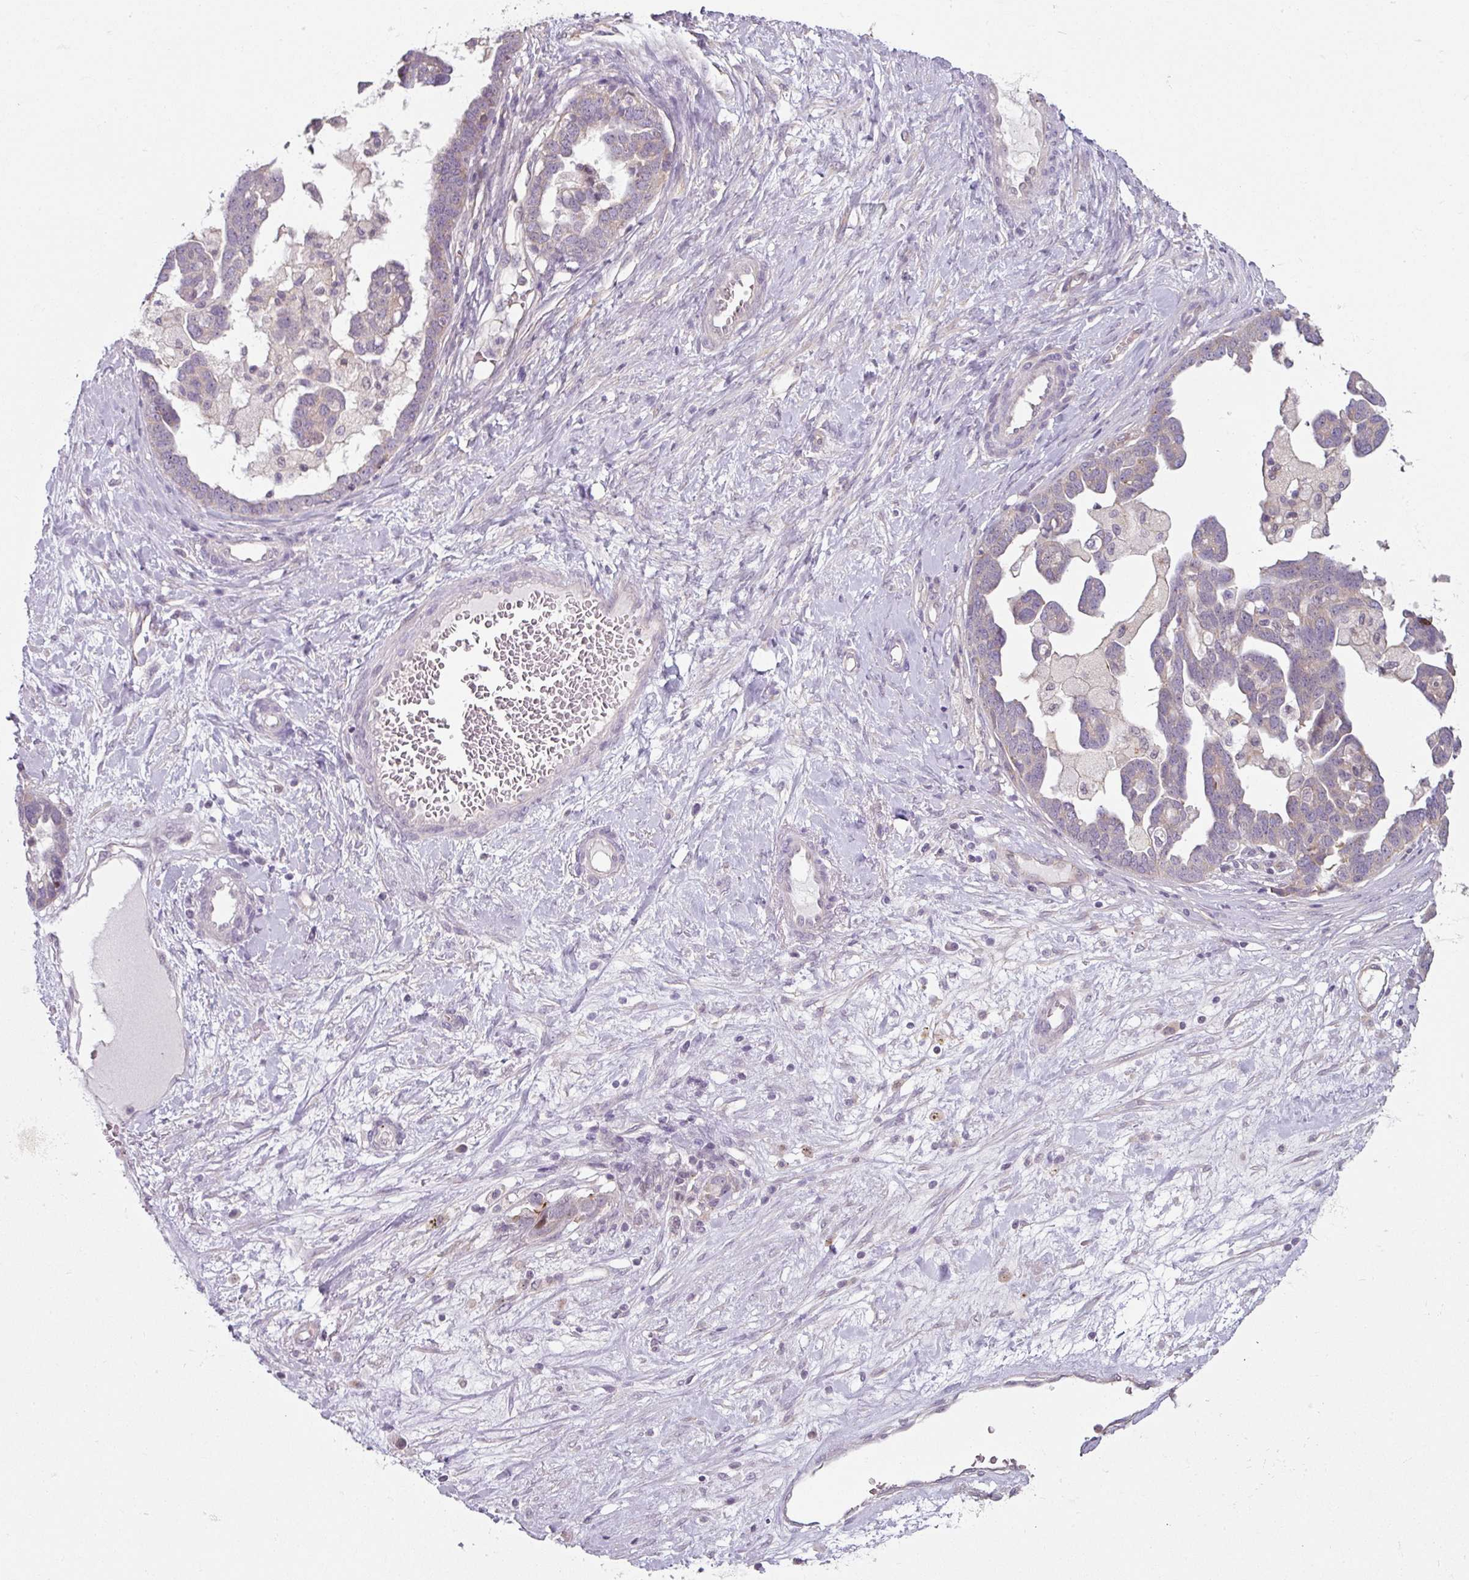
{"staining": {"intensity": "negative", "quantity": "none", "location": "none"}, "tissue": "ovarian cancer", "cell_type": "Tumor cells", "image_type": "cancer", "snomed": [{"axis": "morphology", "description": "Cystadenocarcinoma, serous, NOS"}, {"axis": "topography", "description": "Ovary"}], "caption": "This photomicrograph is of serous cystadenocarcinoma (ovarian) stained with immunohistochemistry (IHC) to label a protein in brown with the nuclei are counter-stained blue. There is no staining in tumor cells.", "gene": "C19orf33", "patient": {"sex": "female", "age": 54}}